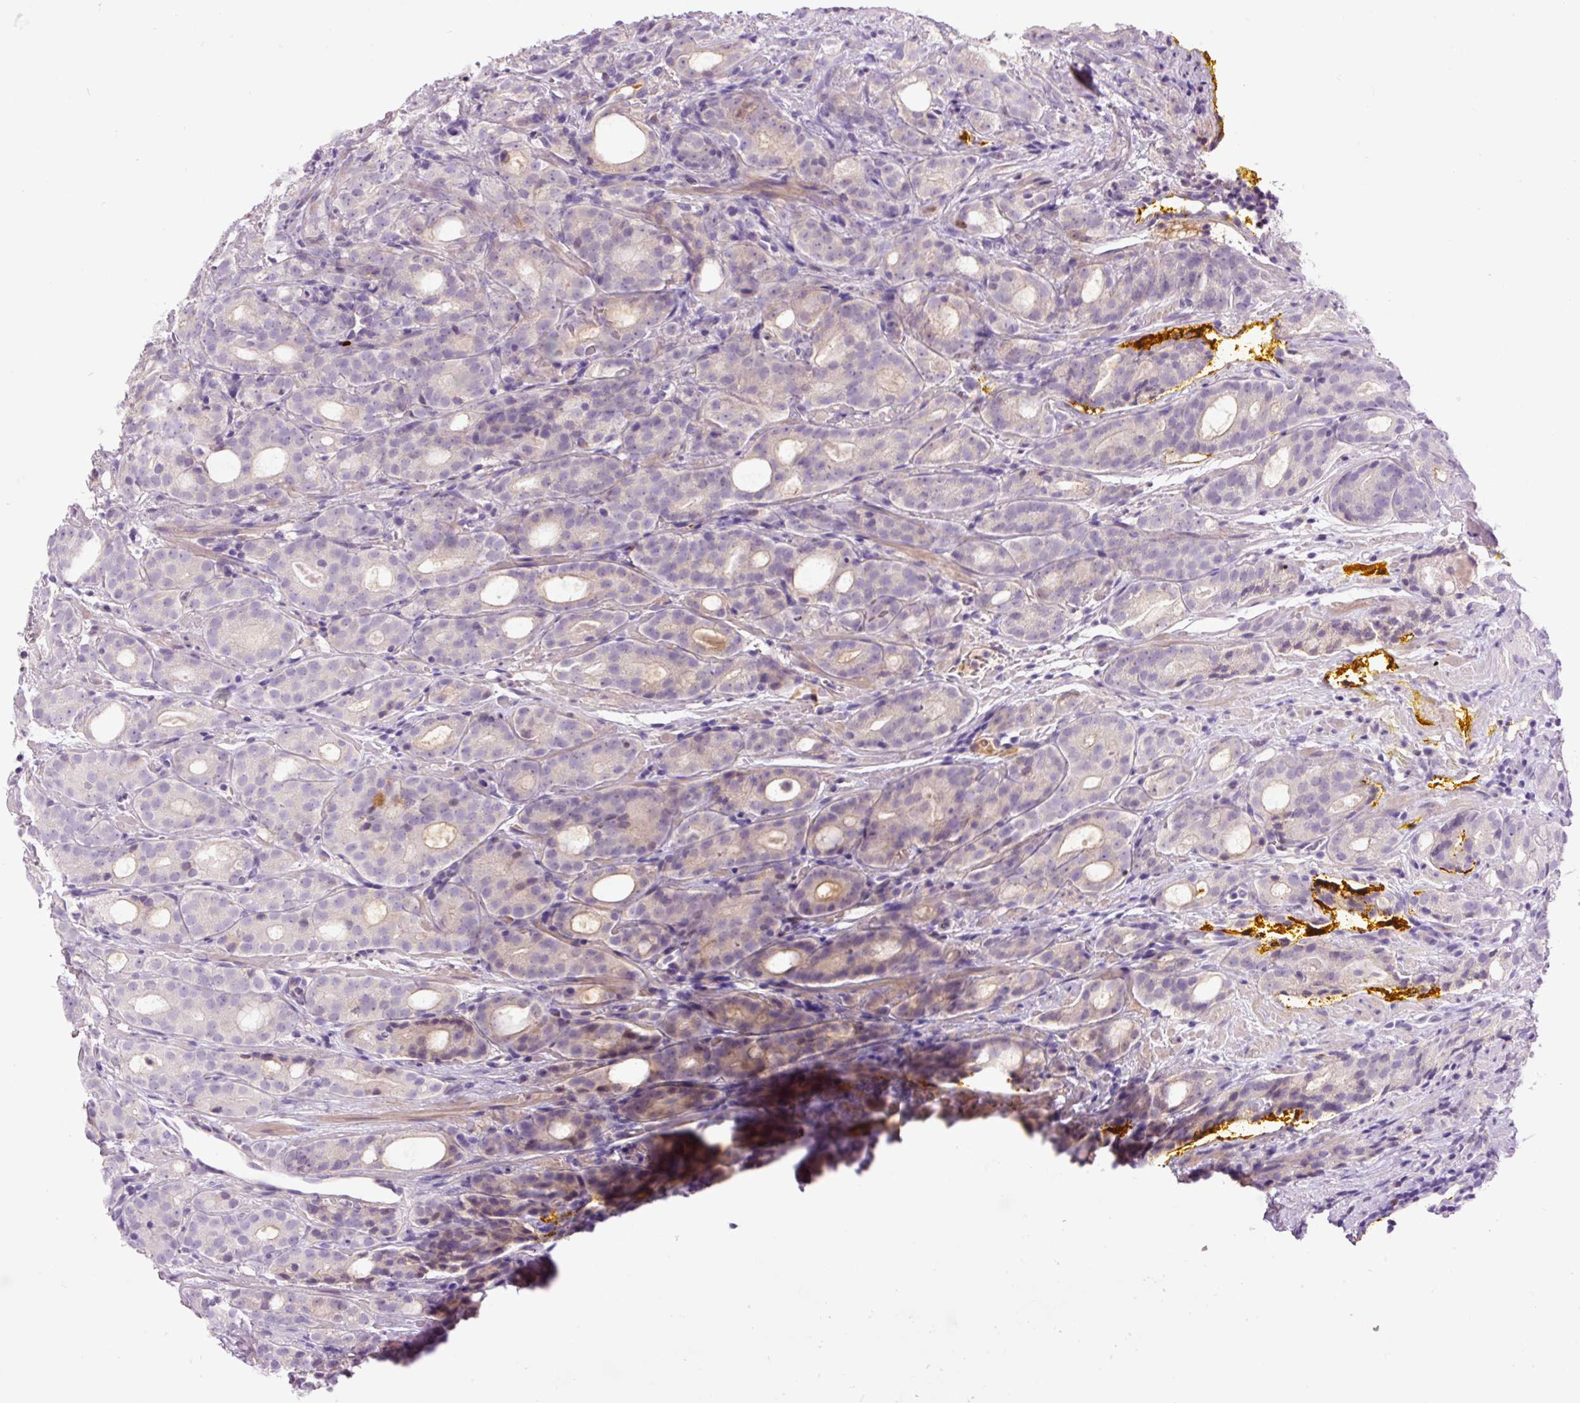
{"staining": {"intensity": "negative", "quantity": "none", "location": "none"}, "tissue": "prostate cancer", "cell_type": "Tumor cells", "image_type": "cancer", "snomed": [{"axis": "morphology", "description": "Adenocarcinoma, High grade"}, {"axis": "topography", "description": "Prostate"}], "caption": "This is an immunohistochemistry image of human prostate cancer. There is no expression in tumor cells.", "gene": "DPPA4", "patient": {"sex": "male", "age": 64}}